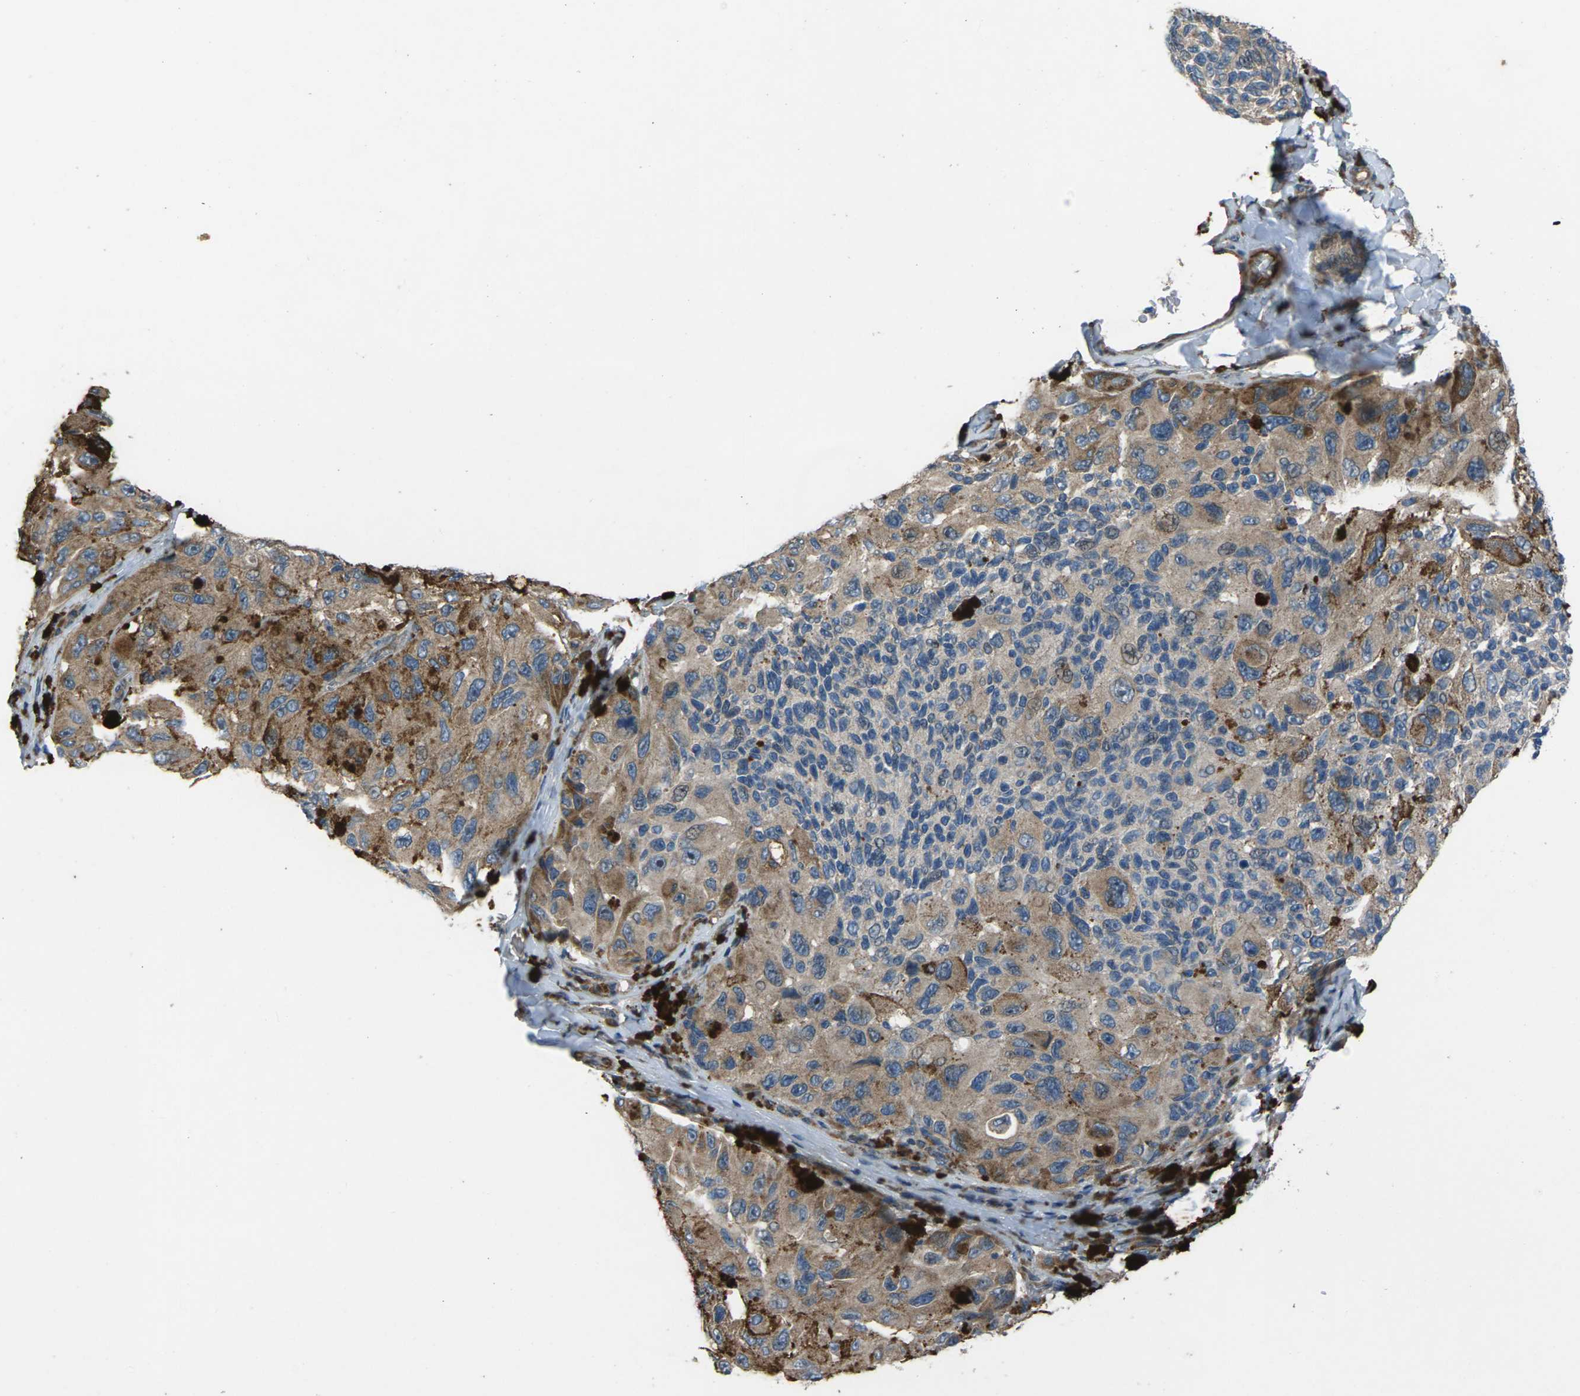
{"staining": {"intensity": "moderate", "quantity": "25%-75%", "location": "cytoplasmic/membranous"}, "tissue": "melanoma", "cell_type": "Tumor cells", "image_type": "cancer", "snomed": [{"axis": "morphology", "description": "Malignant melanoma, NOS"}, {"axis": "topography", "description": "Skin"}], "caption": "Human melanoma stained for a protein (brown) demonstrates moderate cytoplasmic/membranous positive positivity in approximately 25%-75% of tumor cells.", "gene": "EDNRA", "patient": {"sex": "female", "age": 73}}